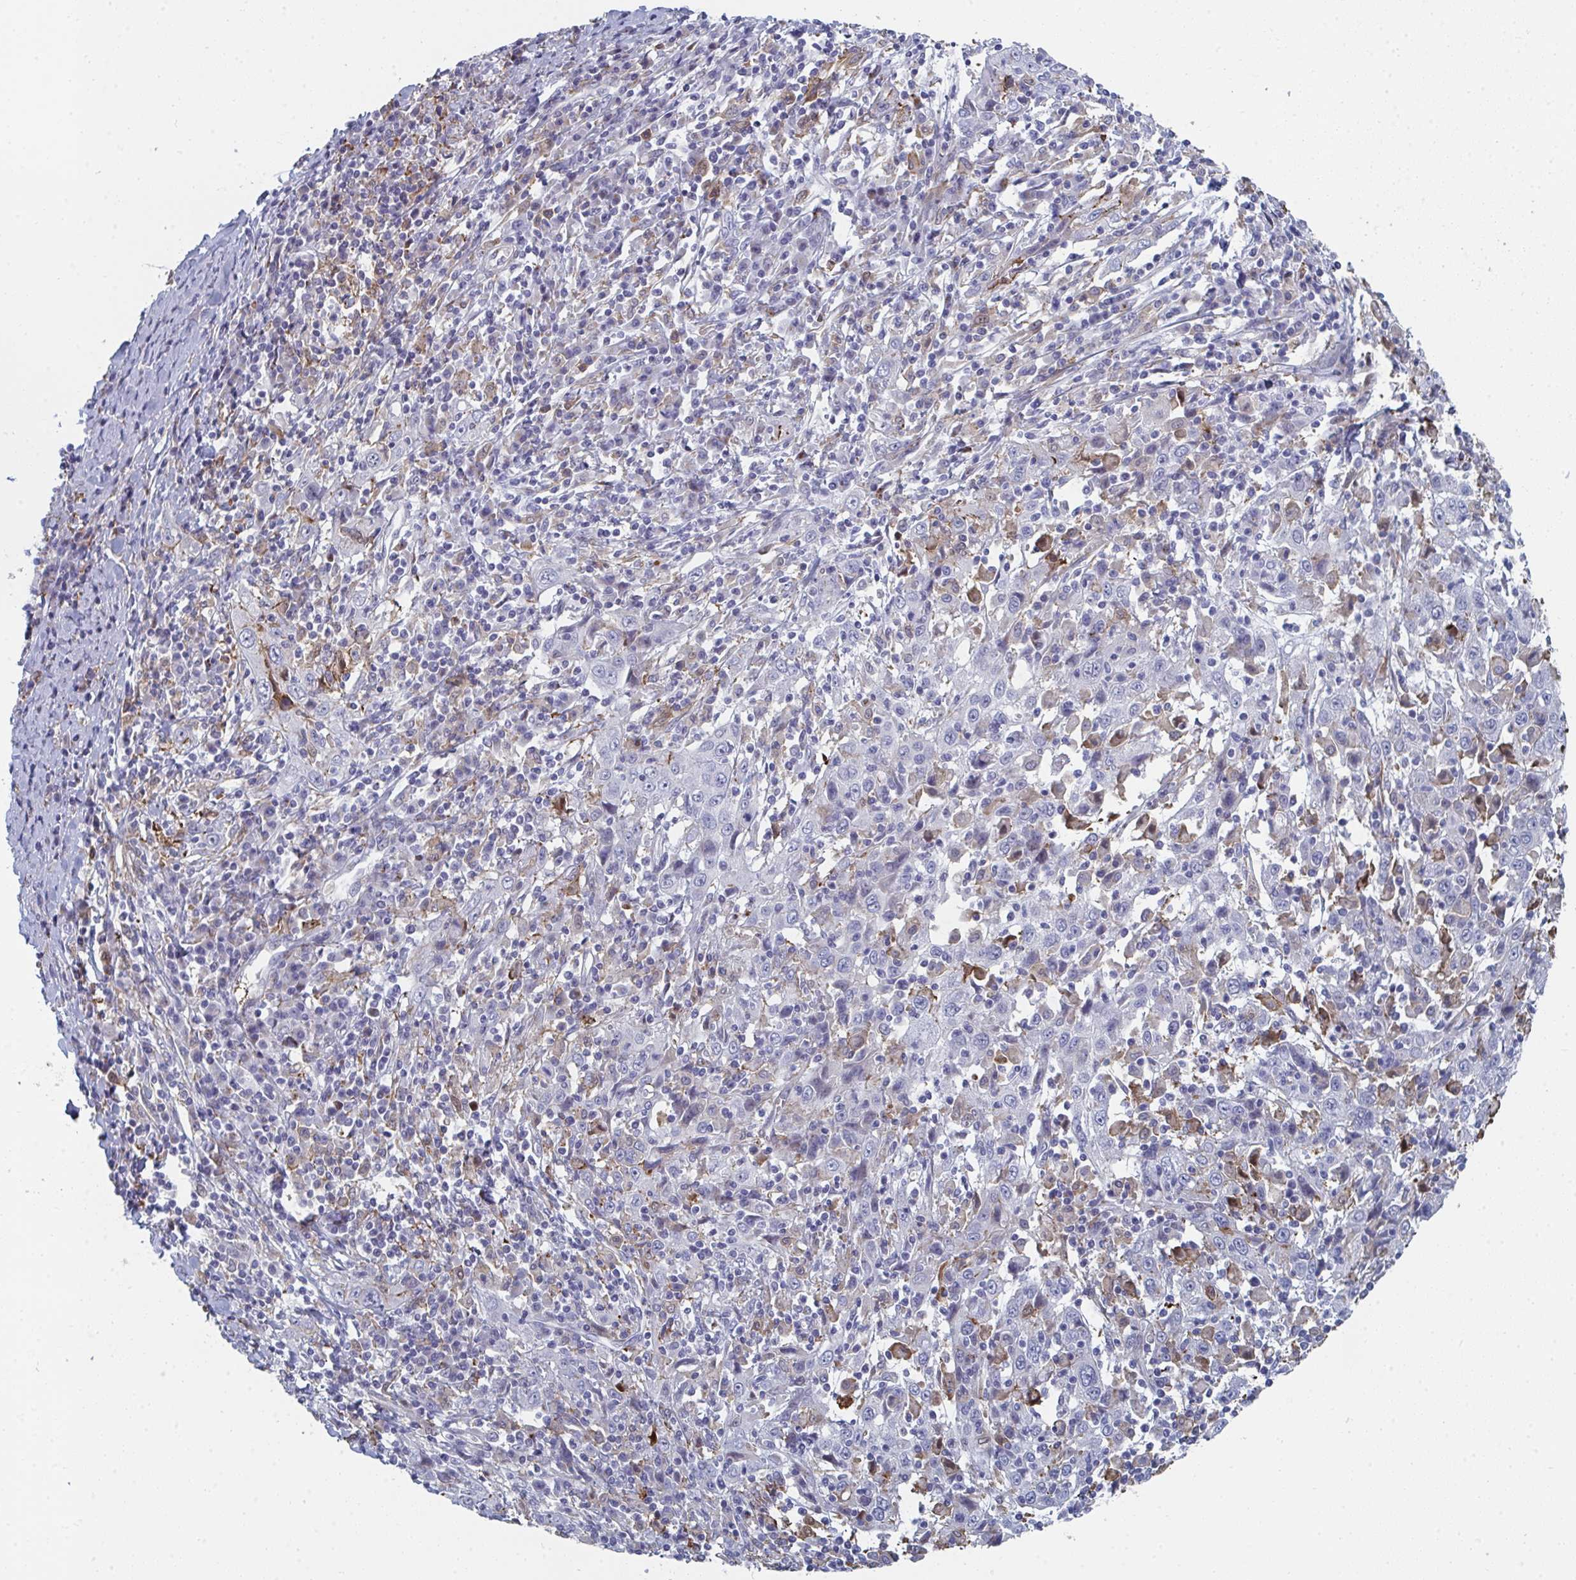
{"staining": {"intensity": "negative", "quantity": "none", "location": "none"}, "tissue": "cervical cancer", "cell_type": "Tumor cells", "image_type": "cancer", "snomed": [{"axis": "morphology", "description": "Squamous cell carcinoma, NOS"}, {"axis": "topography", "description": "Cervix"}], "caption": "IHC of human cervical cancer shows no positivity in tumor cells. (DAB immunohistochemistry (IHC) with hematoxylin counter stain).", "gene": "PSMG1", "patient": {"sex": "female", "age": 46}}